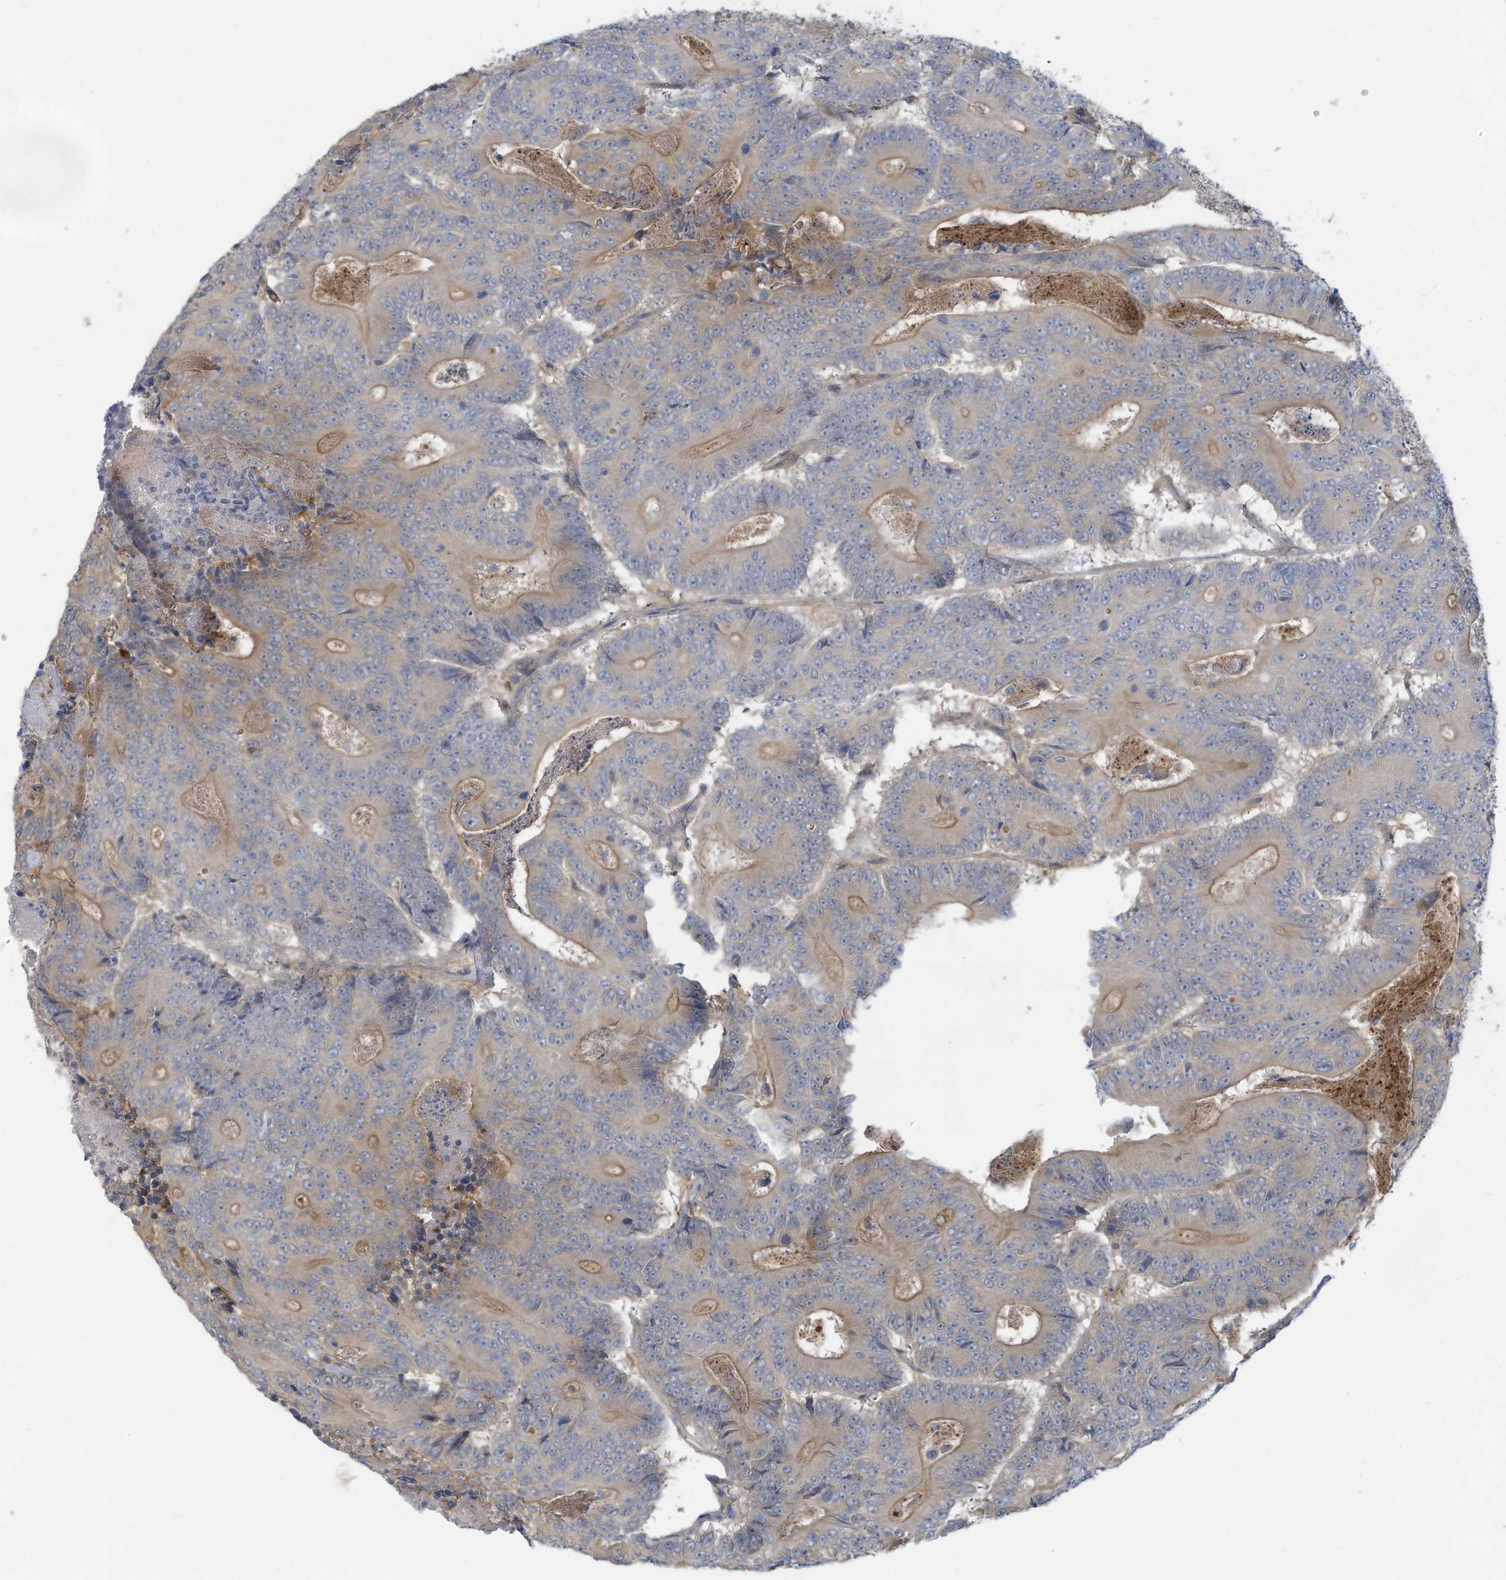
{"staining": {"intensity": "moderate", "quantity": "<25%", "location": "cytoplasmic/membranous"}, "tissue": "colorectal cancer", "cell_type": "Tumor cells", "image_type": "cancer", "snomed": [{"axis": "morphology", "description": "Adenocarcinoma, NOS"}, {"axis": "topography", "description": "Colon"}], "caption": "This is an image of immunohistochemistry (IHC) staining of colorectal cancer (adenocarcinoma), which shows moderate staining in the cytoplasmic/membranous of tumor cells.", "gene": "ADI1", "patient": {"sex": "male", "age": 83}}